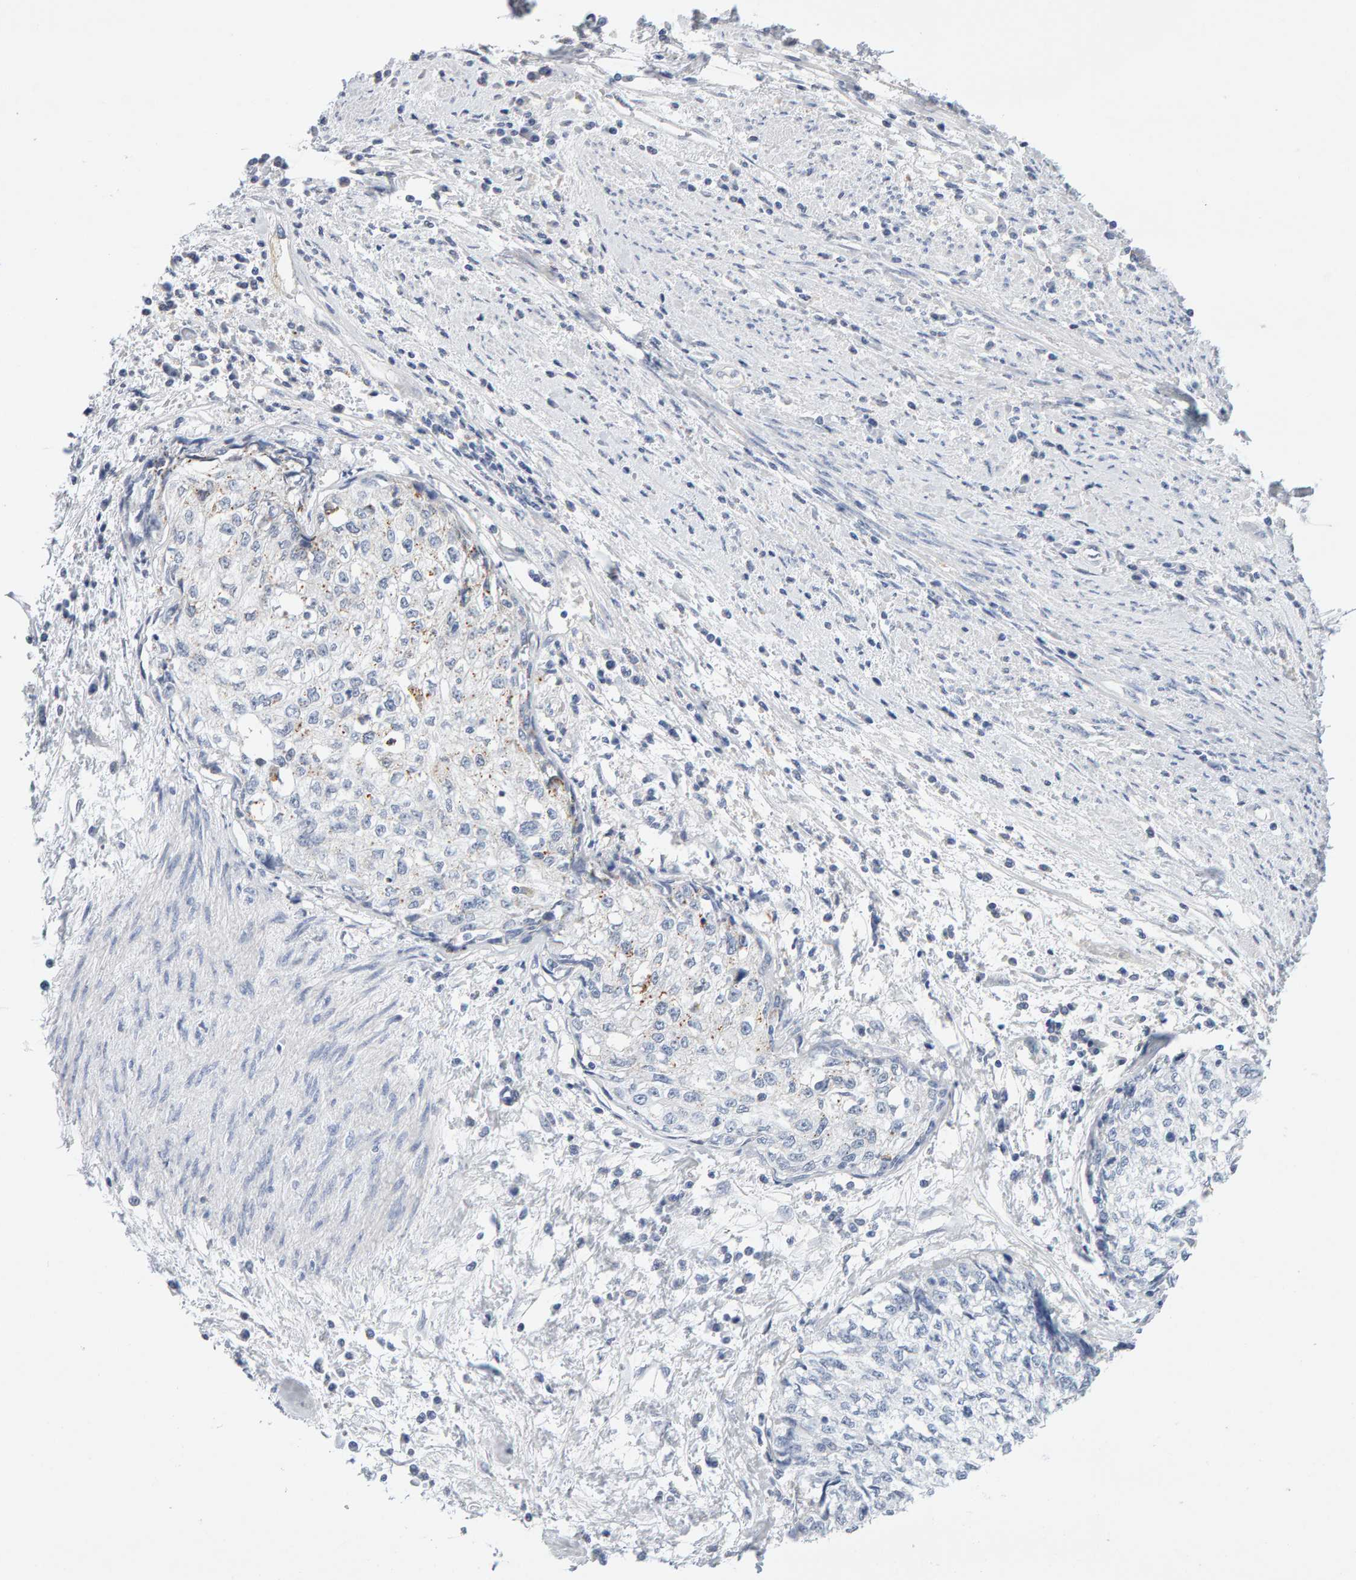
{"staining": {"intensity": "negative", "quantity": "none", "location": "none"}, "tissue": "cervical cancer", "cell_type": "Tumor cells", "image_type": "cancer", "snomed": [{"axis": "morphology", "description": "Squamous cell carcinoma, NOS"}, {"axis": "topography", "description": "Cervix"}], "caption": "High magnification brightfield microscopy of cervical cancer stained with DAB (3,3'-diaminobenzidine) (brown) and counterstained with hematoxylin (blue): tumor cells show no significant expression.", "gene": "METRNL", "patient": {"sex": "female", "age": 57}}